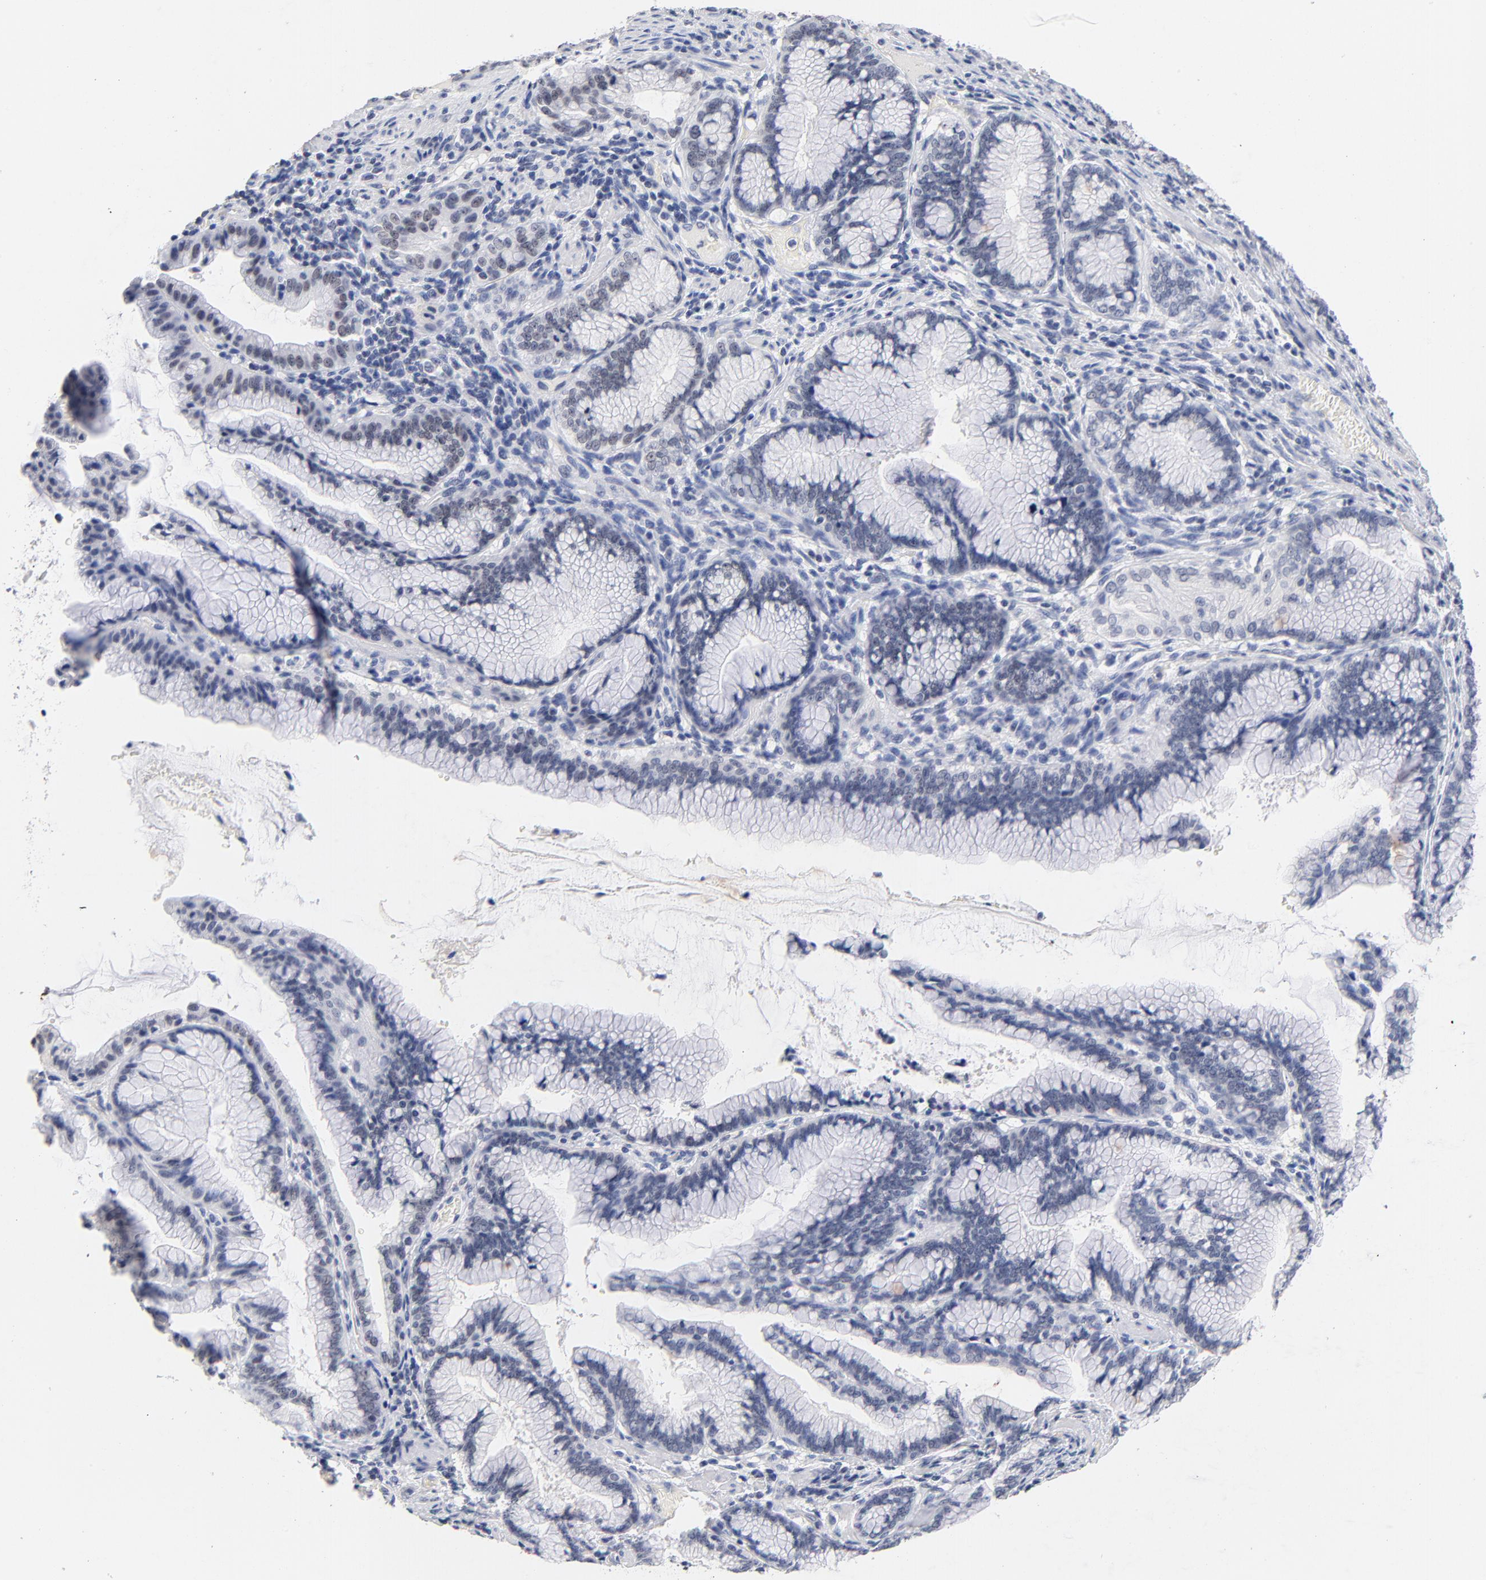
{"staining": {"intensity": "weak", "quantity": "<25%", "location": "nuclear"}, "tissue": "pancreatic cancer", "cell_type": "Tumor cells", "image_type": "cancer", "snomed": [{"axis": "morphology", "description": "Adenocarcinoma, NOS"}, {"axis": "topography", "description": "Pancreas"}], "caption": "Immunohistochemical staining of pancreatic cancer exhibits no significant positivity in tumor cells.", "gene": "ORC2", "patient": {"sex": "female", "age": 64}}